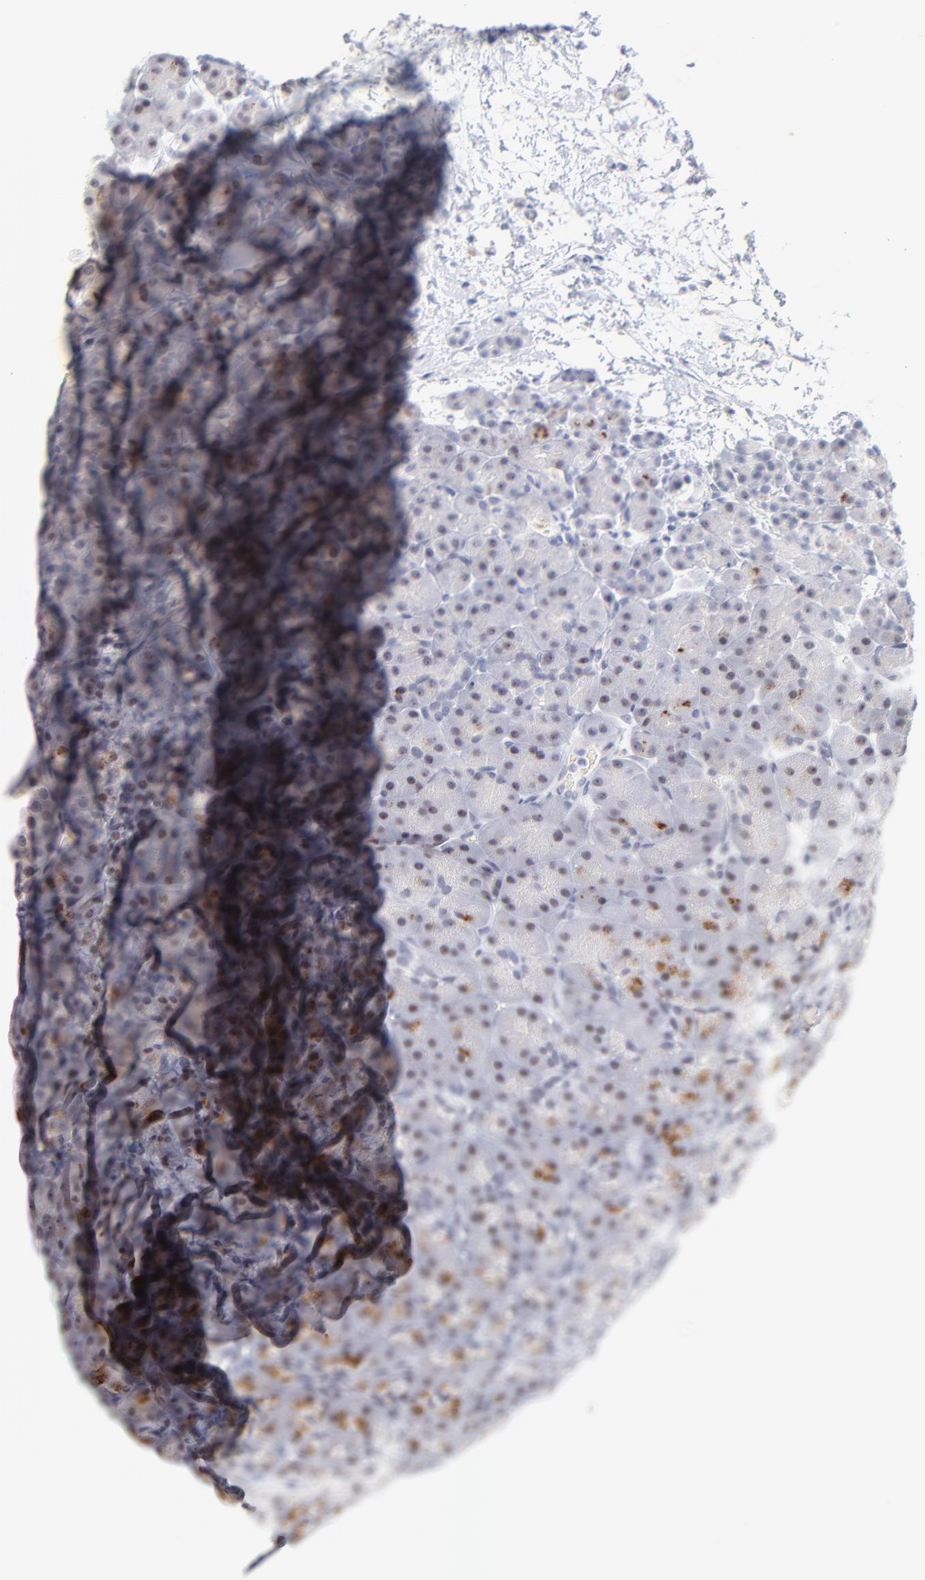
{"staining": {"intensity": "moderate", "quantity": "25%-75%", "location": "cytoplasmic/membranous"}, "tissue": "pancreas", "cell_type": "Exocrine glandular cells", "image_type": "normal", "snomed": [{"axis": "morphology", "description": "Normal tissue, NOS"}, {"axis": "topography", "description": "Pancreas"}], "caption": "Immunohistochemistry (IHC) staining of benign pancreas, which shows medium levels of moderate cytoplasmic/membranous staining in approximately 25%-75% of exocrine glandular cells indicating moderate cytoplasmic/membranous protein staining. The staining was performed using DAB (3,3'-diaminobenzidine) (brown) for protein detection and nuclei were counterstained in hematoxylin (blue).", "gene": "PARP1", "patient": {"sex": "male", "age": 66}}